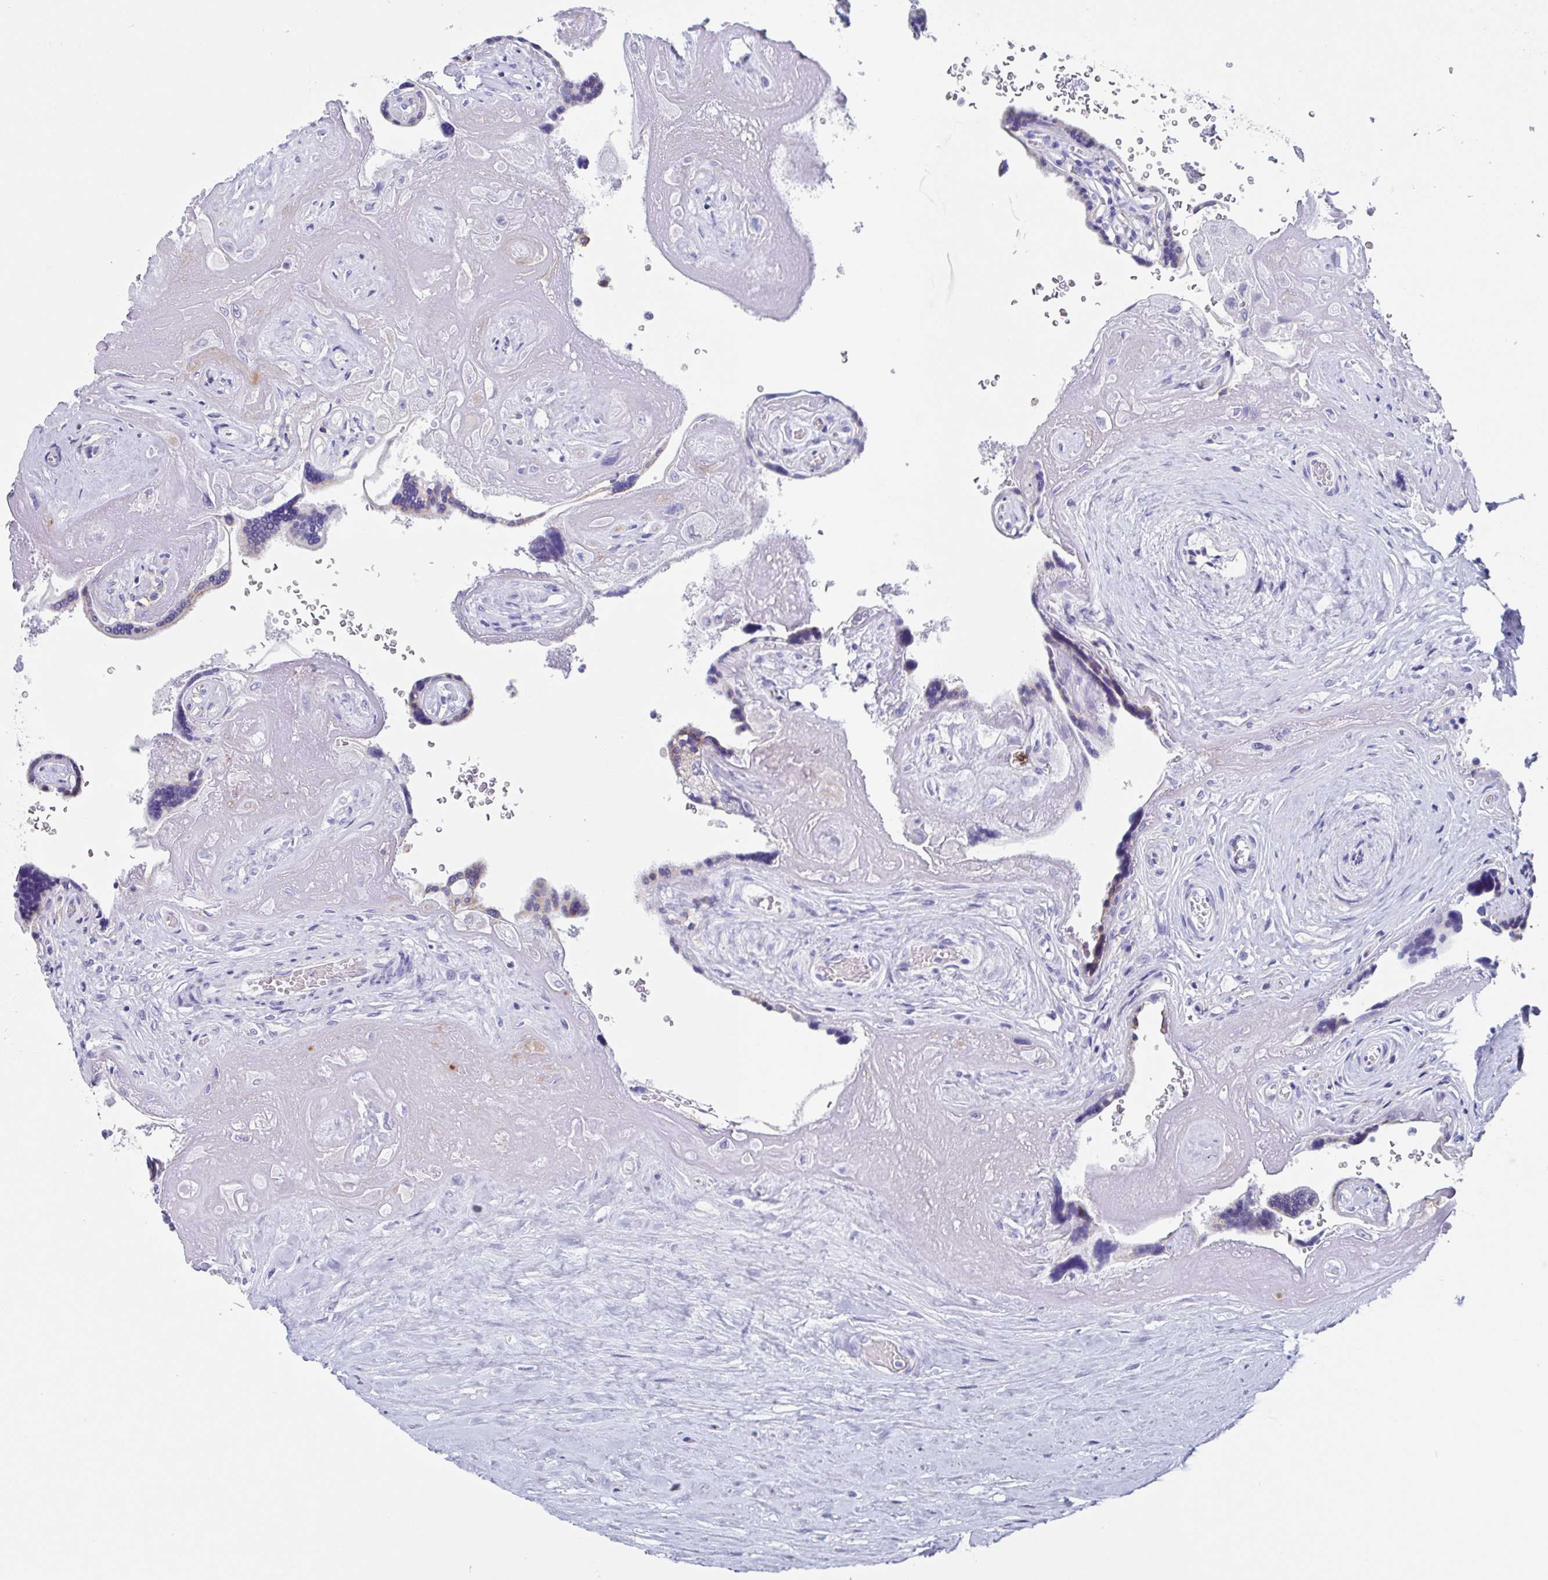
{"staining": {"intensity": "negative", "quantity": "none", "location": "none"}, "tissue": "placenta", "cell_type": "Decidual cells", "image_type": "normal", "snomed": [{"axis": "morphology", "description": "Normal tissue, NOS"}, {"axis": "topography", "description": "Placenta"}], "caption": "IHC histopathology image of benign human placenta stained for a protein (brown), which displays no positivity in decidual cells.", "gene": "FCGR3A", "patient": {"sex": "female", "age": 32}}